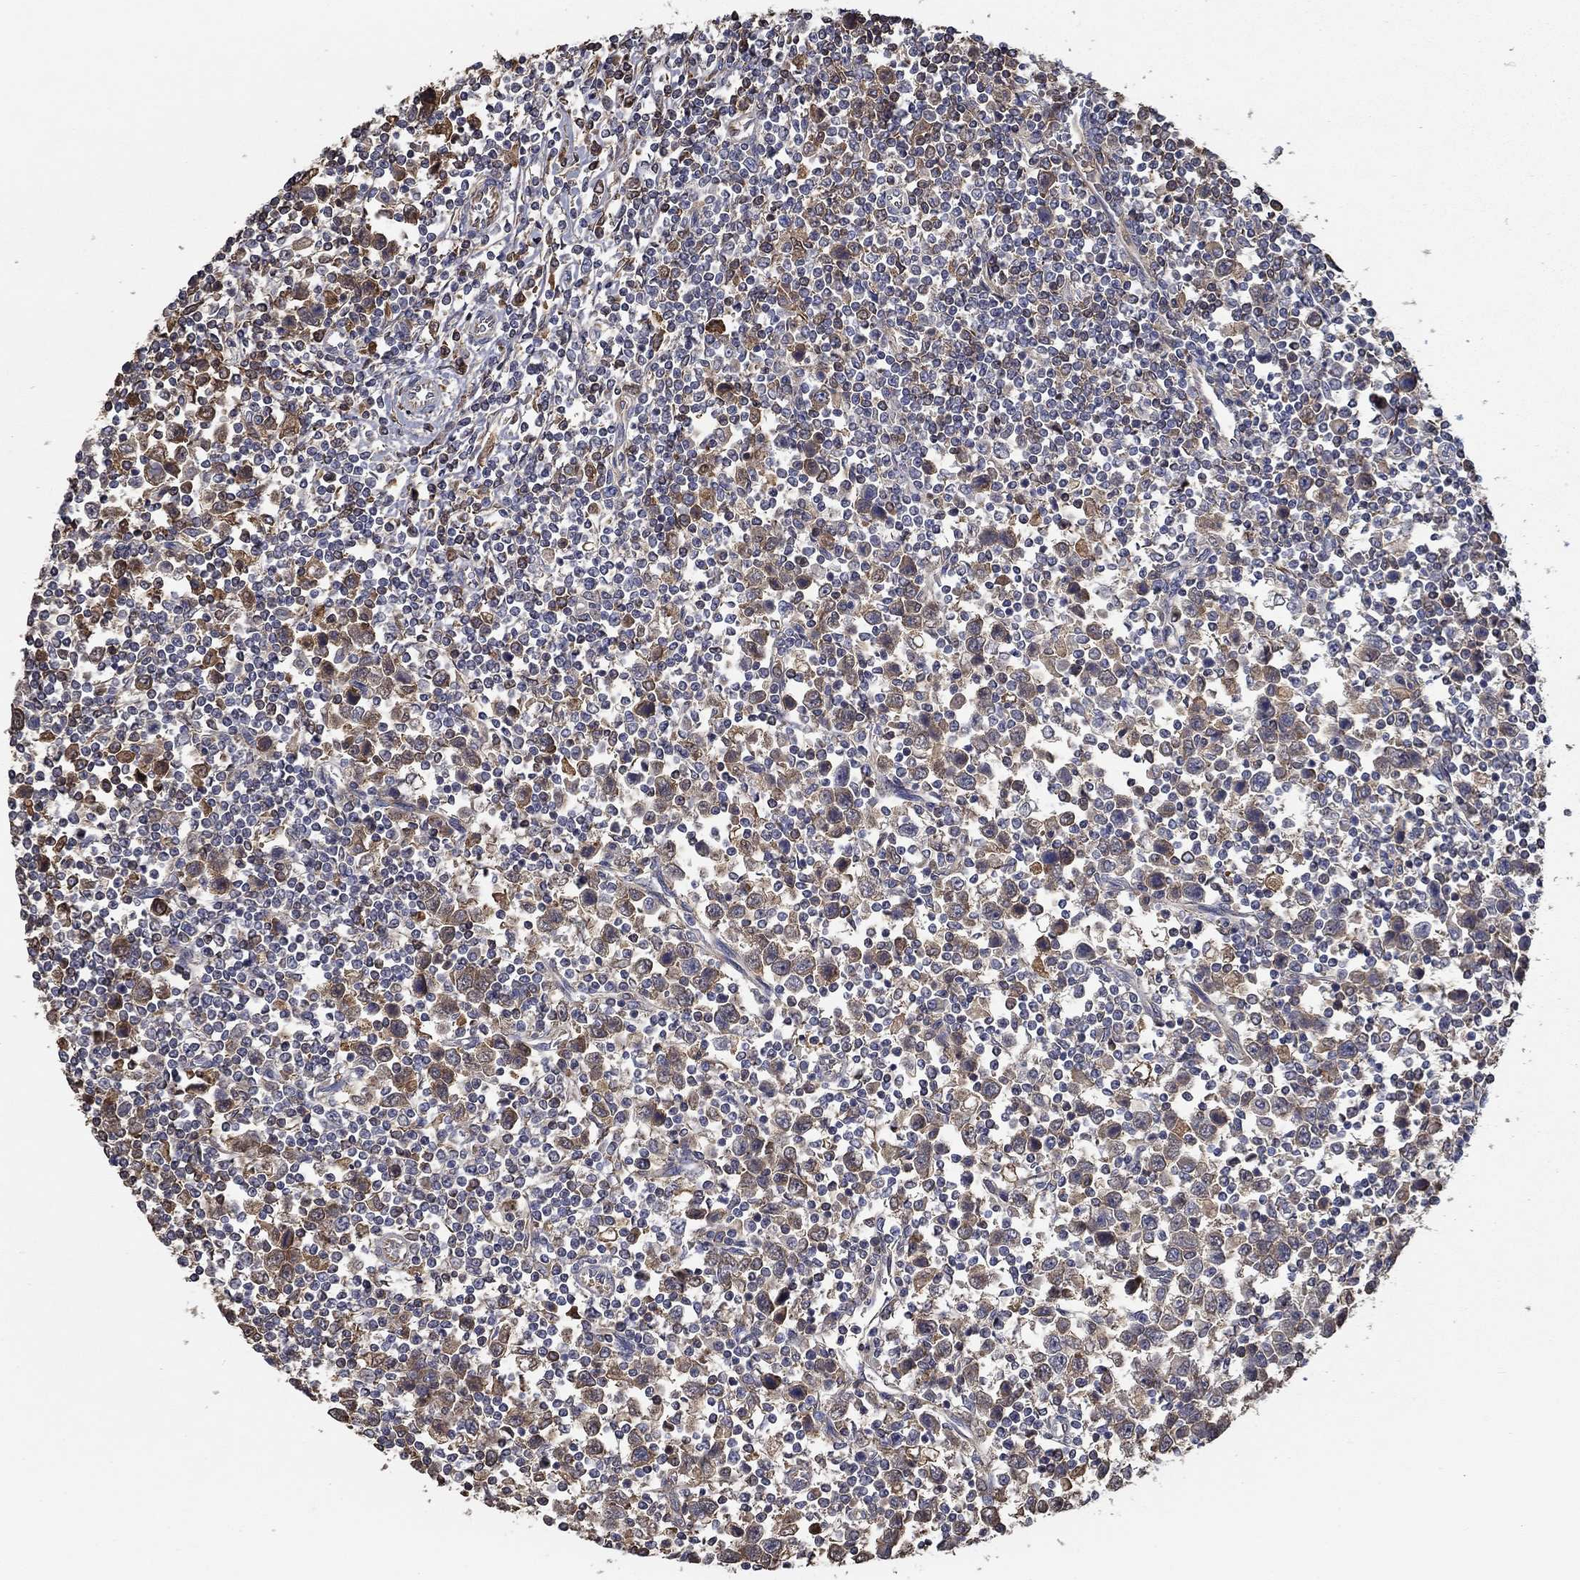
{"staining": {"intensity": "weak", "quantity": "<25%", "location": "cytoplasmic/membranous"}, "tissue": "testis cancer", "cell_type": "Tumor cells", "image_type": "cancer", "snomed": [{"axis": "morphology", "description": "Normal tissue, NOS"}, {"axis": "morphology", "description": "Seminoma, NOS"}, {"axis": "topography", "description": "Testis"}, {"axis": "topography", "description": "Epididymis"}], "caption": "The immunohistochemistry photomicrograph has no significant positivity in tumor cells of testis cancer (seminoma) tissue.", "gene": "IL10", "patient": {"sex": "male", "age": 34}}